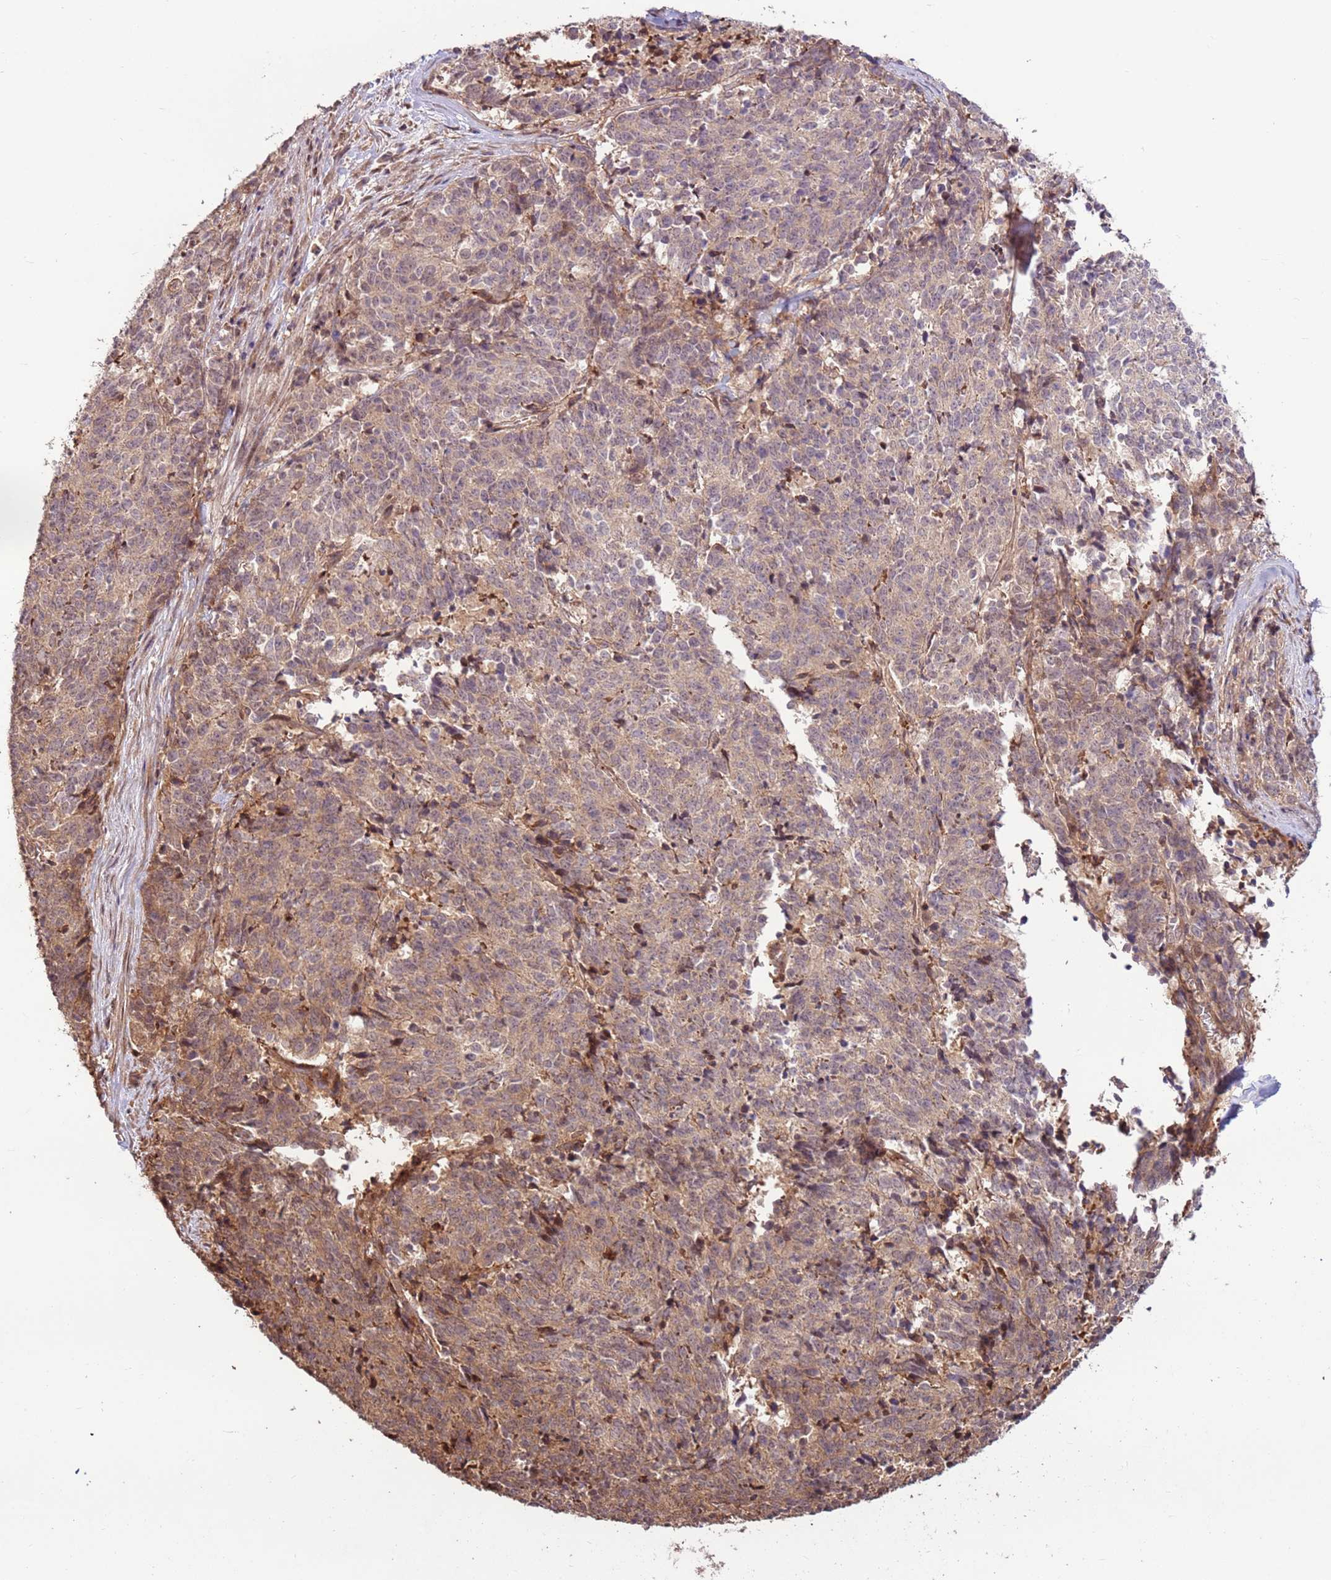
{"staining": {"intensity": "moderate", "quantity": "25%-75%", "location": "cytoplasmic/membranous"}, "tissue": "cervical cancer", "cell_type": "Tumor cells", "image_type": "cancer", "snomed": [{"axis": "morphology", "description": "Squamous cell carcinoma, NOS"}, {"axis": "topography", "description": "Cervix"}], "caption": "A photomicrograph of cervical cancer stained for a protein demonstrates moderate cytoplasmic/membranous brown staining in tumor cells.", "gene": "CCDC112", "patient": {"sex": "female", "age": 29}}